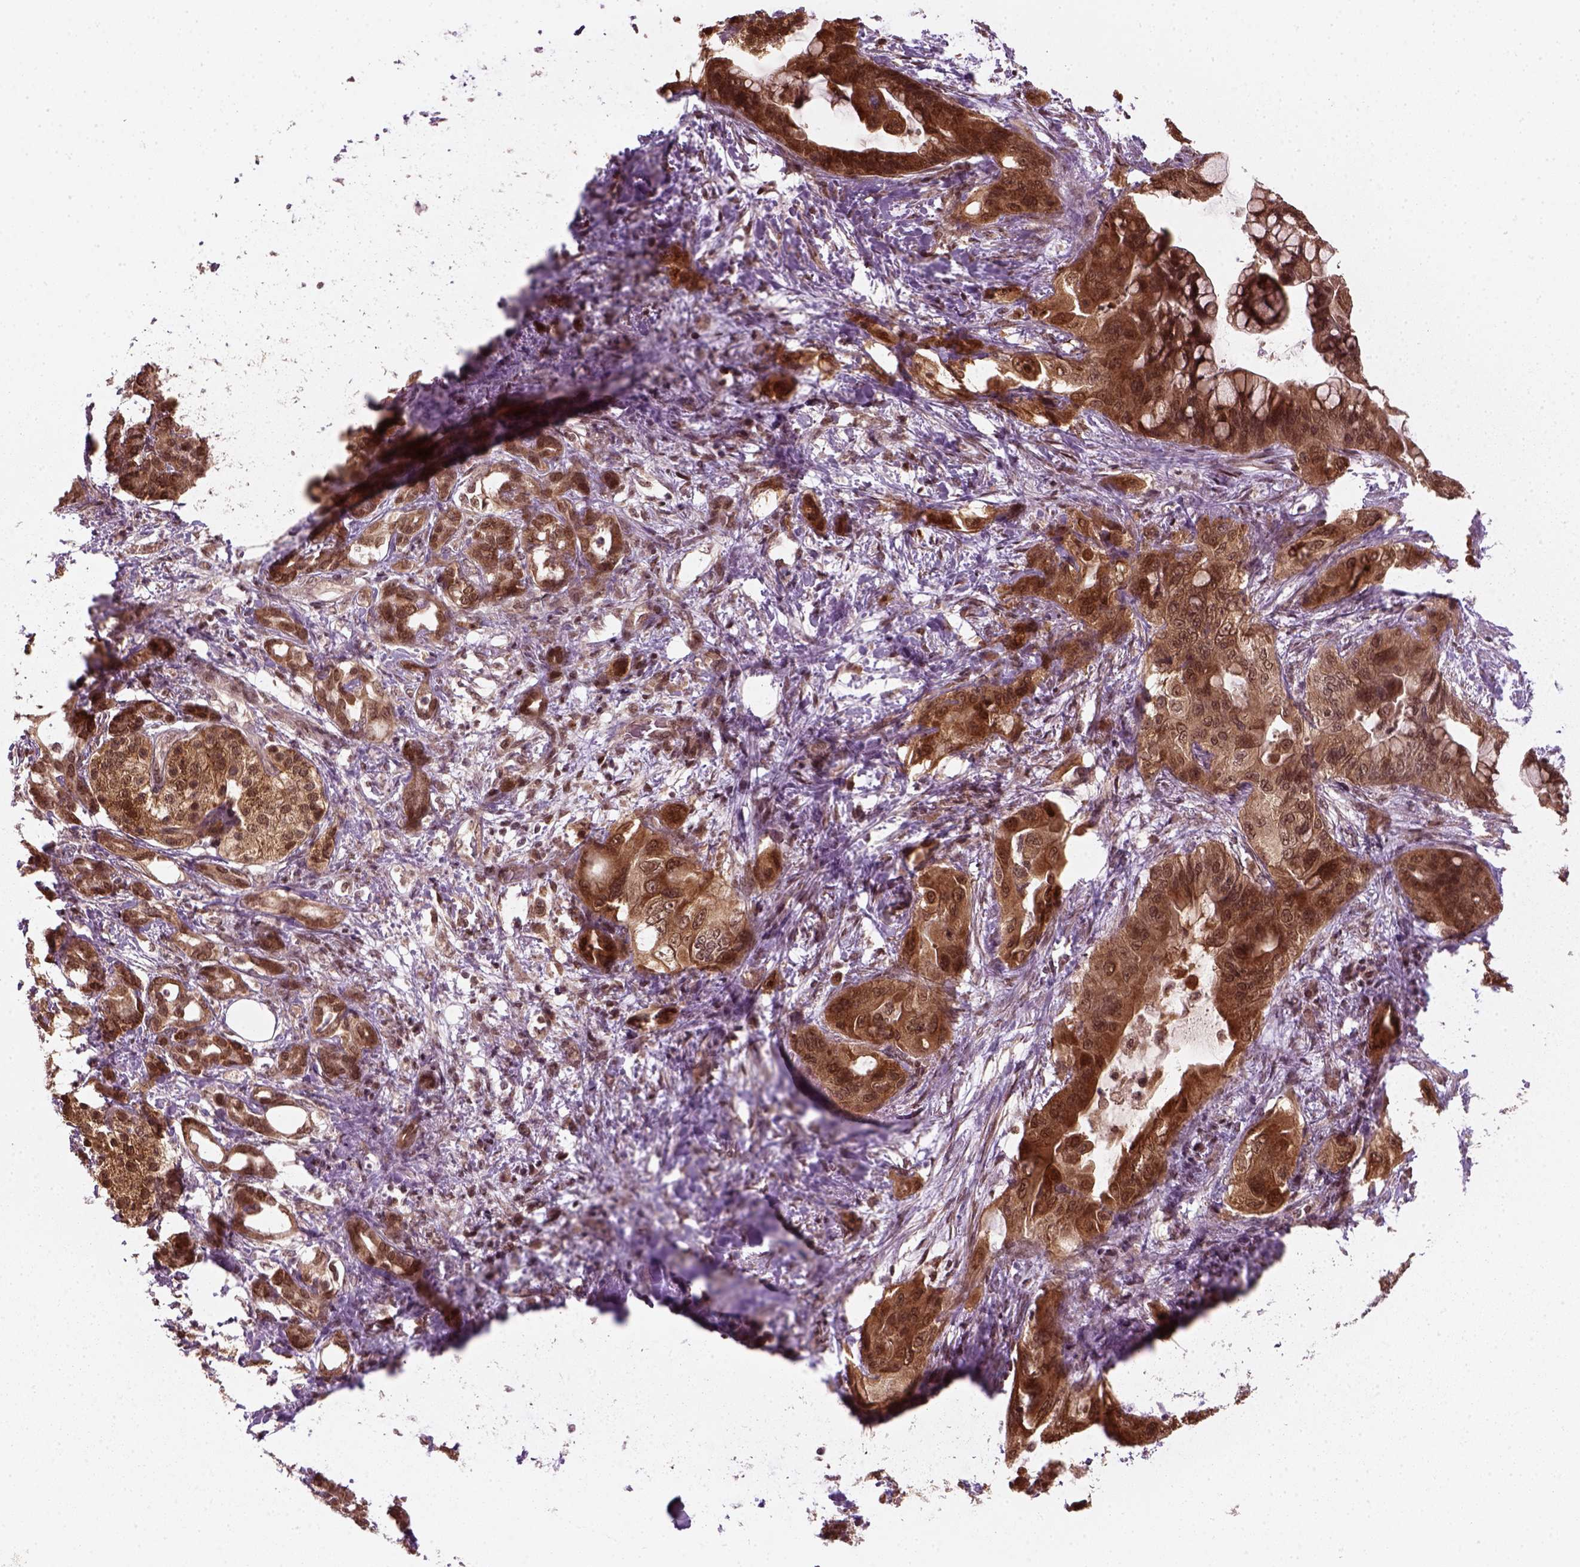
{"staining": {"intensity": "moderate", "quantity": ">75%", "location": "cytoplasmic/membranous,nuclear"}, "tissue": "pancreatic cancer", "cell_type": "Tumor cells", "image_type": "cancer", "snomed": [{"axis": "morphology", "description": "Adenocarcinoma, NOS"}, {"axis": "topography", "description": "Pancreas"}], "caption": "Immunohistochemical staining of human pancreatic adenocarcinoma shows medium levels of moderate cytoplasmic/membranous and nuclear protein positivity in approximately >75% of tumor cells. Using DAB (brown) and hematoxylin (blue) stains, captured at high magnification using brightfield microscopy.", "gene": "NUDT9", "patient": {"sex": "male", "age": 71}}